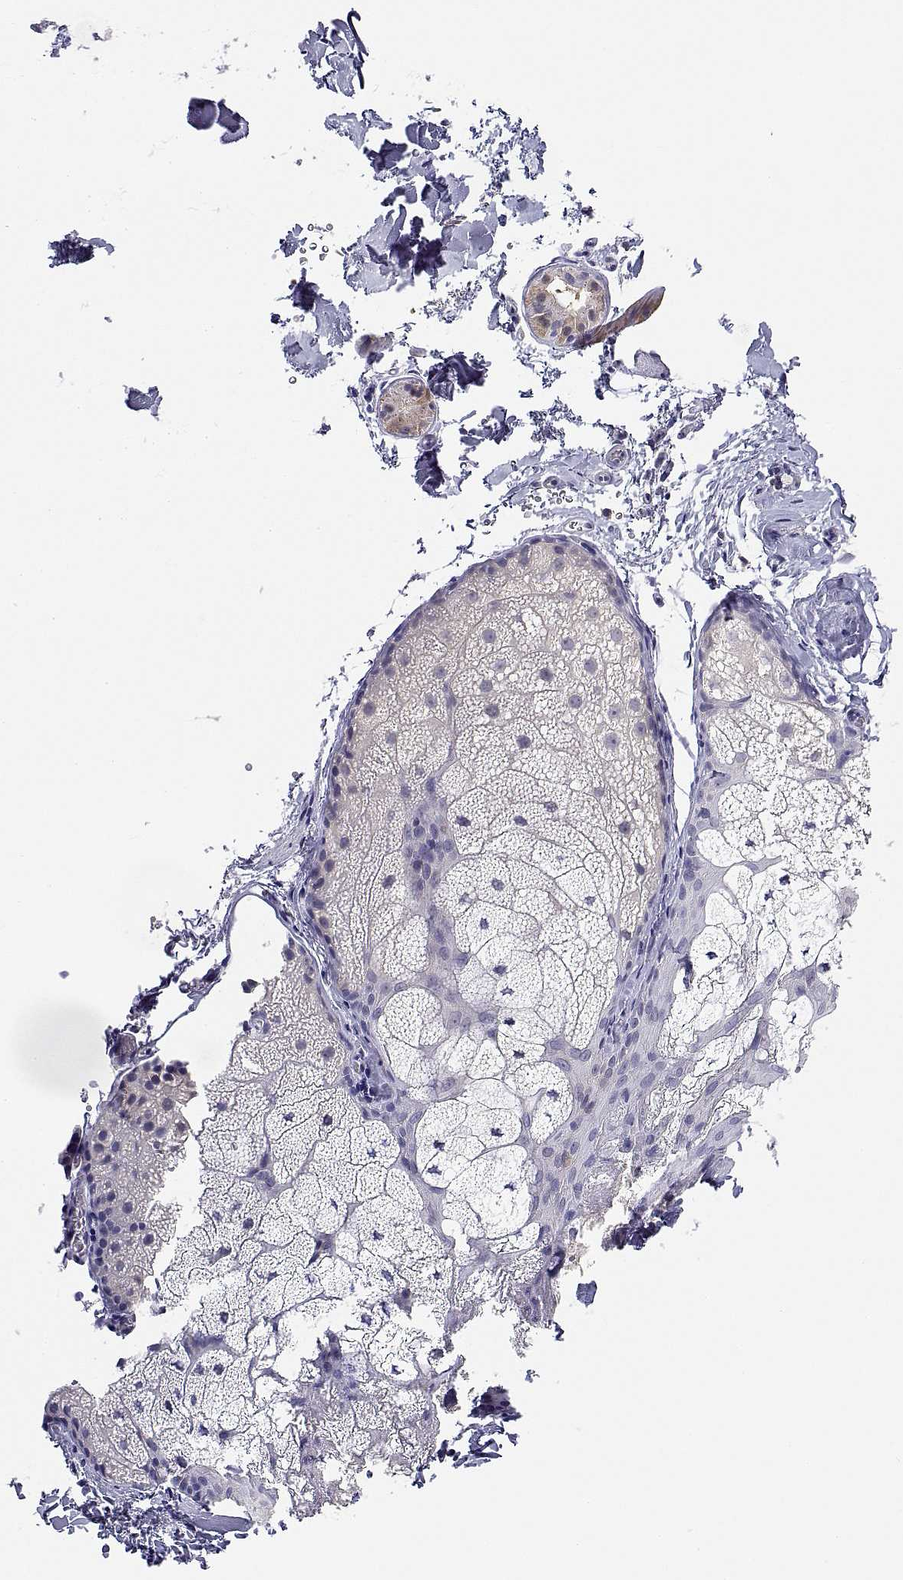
{"staining": {"intensity": "weak", "quantity": "<25%", "location": "cytoplasmic/membranous"}, "tissue": "skin cancer", "cell_type": "Tumor cells", "image_type": "cancer", "snomed": [{"axis": "morphology", "description": "Normal tissue, NOS"}, {"axis": "morphology", "description": "Basal cell carcinoma"}, {"axis": "topography", "description": "Skin"}], "caption": "Immunohistochemistry photomicrograph of human skin cancer (basal cell carcinoma) stained for a protein (brown), which displays no expression in tumor cells.", "gene": "ADA", "patient": {"sex": "male", "age": 46}}